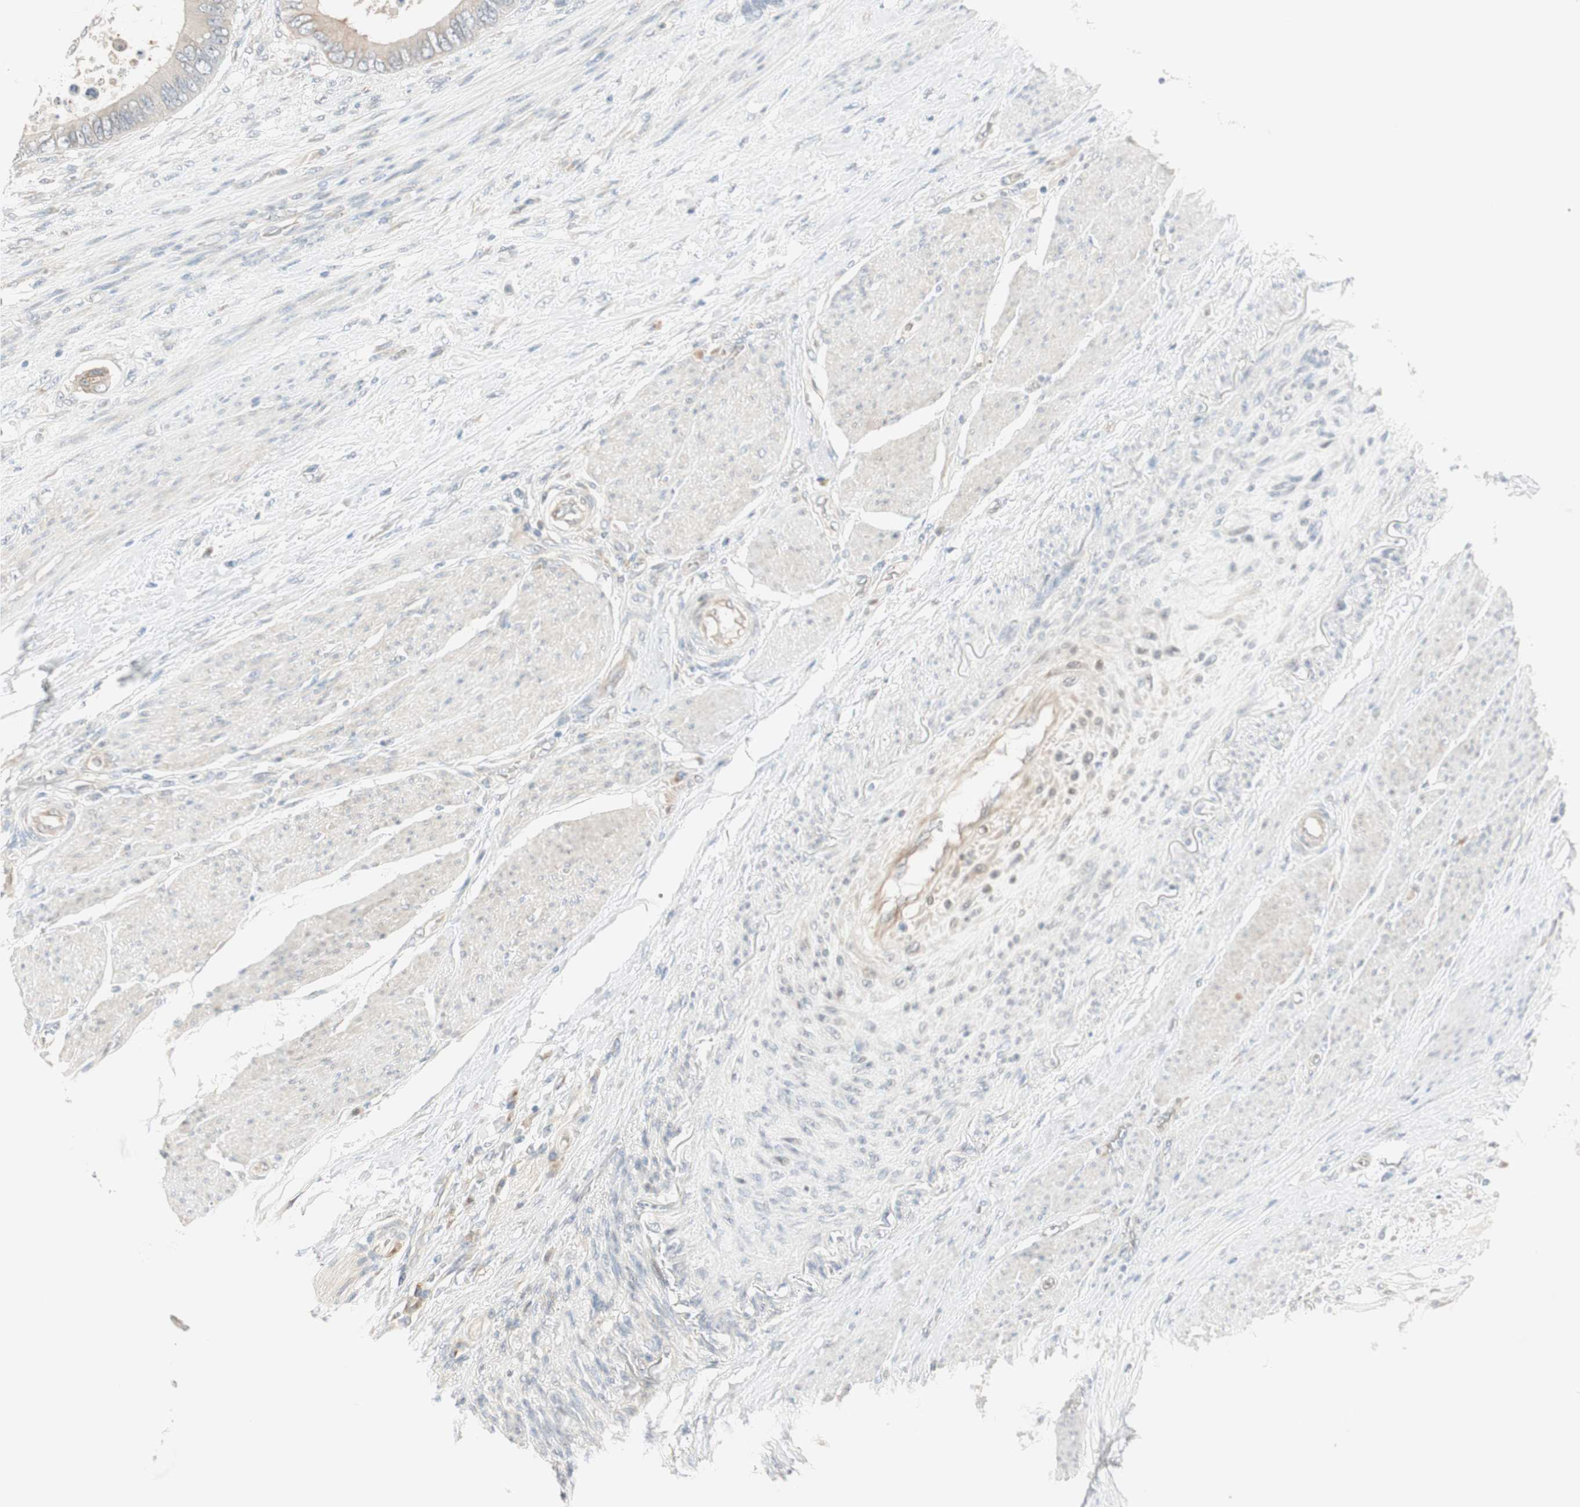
{"staining": {"intensity": "weak", "quantity": ">75%", "location": "cytoplasmic/membranous"}, "tissue": "colorectal cancer", "cell_type": "Tumor cells", "image_type": "cancer", "snomed": [{"axis": "morphology", "description": "Adenocarcinoma, NOS"}, {"axis": "topography", "description": "Rectum"}], "caption": "IHC image of neoplastic tissue: human colorectal adenocarcinoma stained using immunohistochemistry (IHC) exhibits low levels of weak protein expression localized specifically in the cytoplasmic/membranous of tumor cells, appearing as a cytoplasmic/membranous brown color.", "gene": "CGRRF1", "patient": {"sex": "female", "age": 77}}